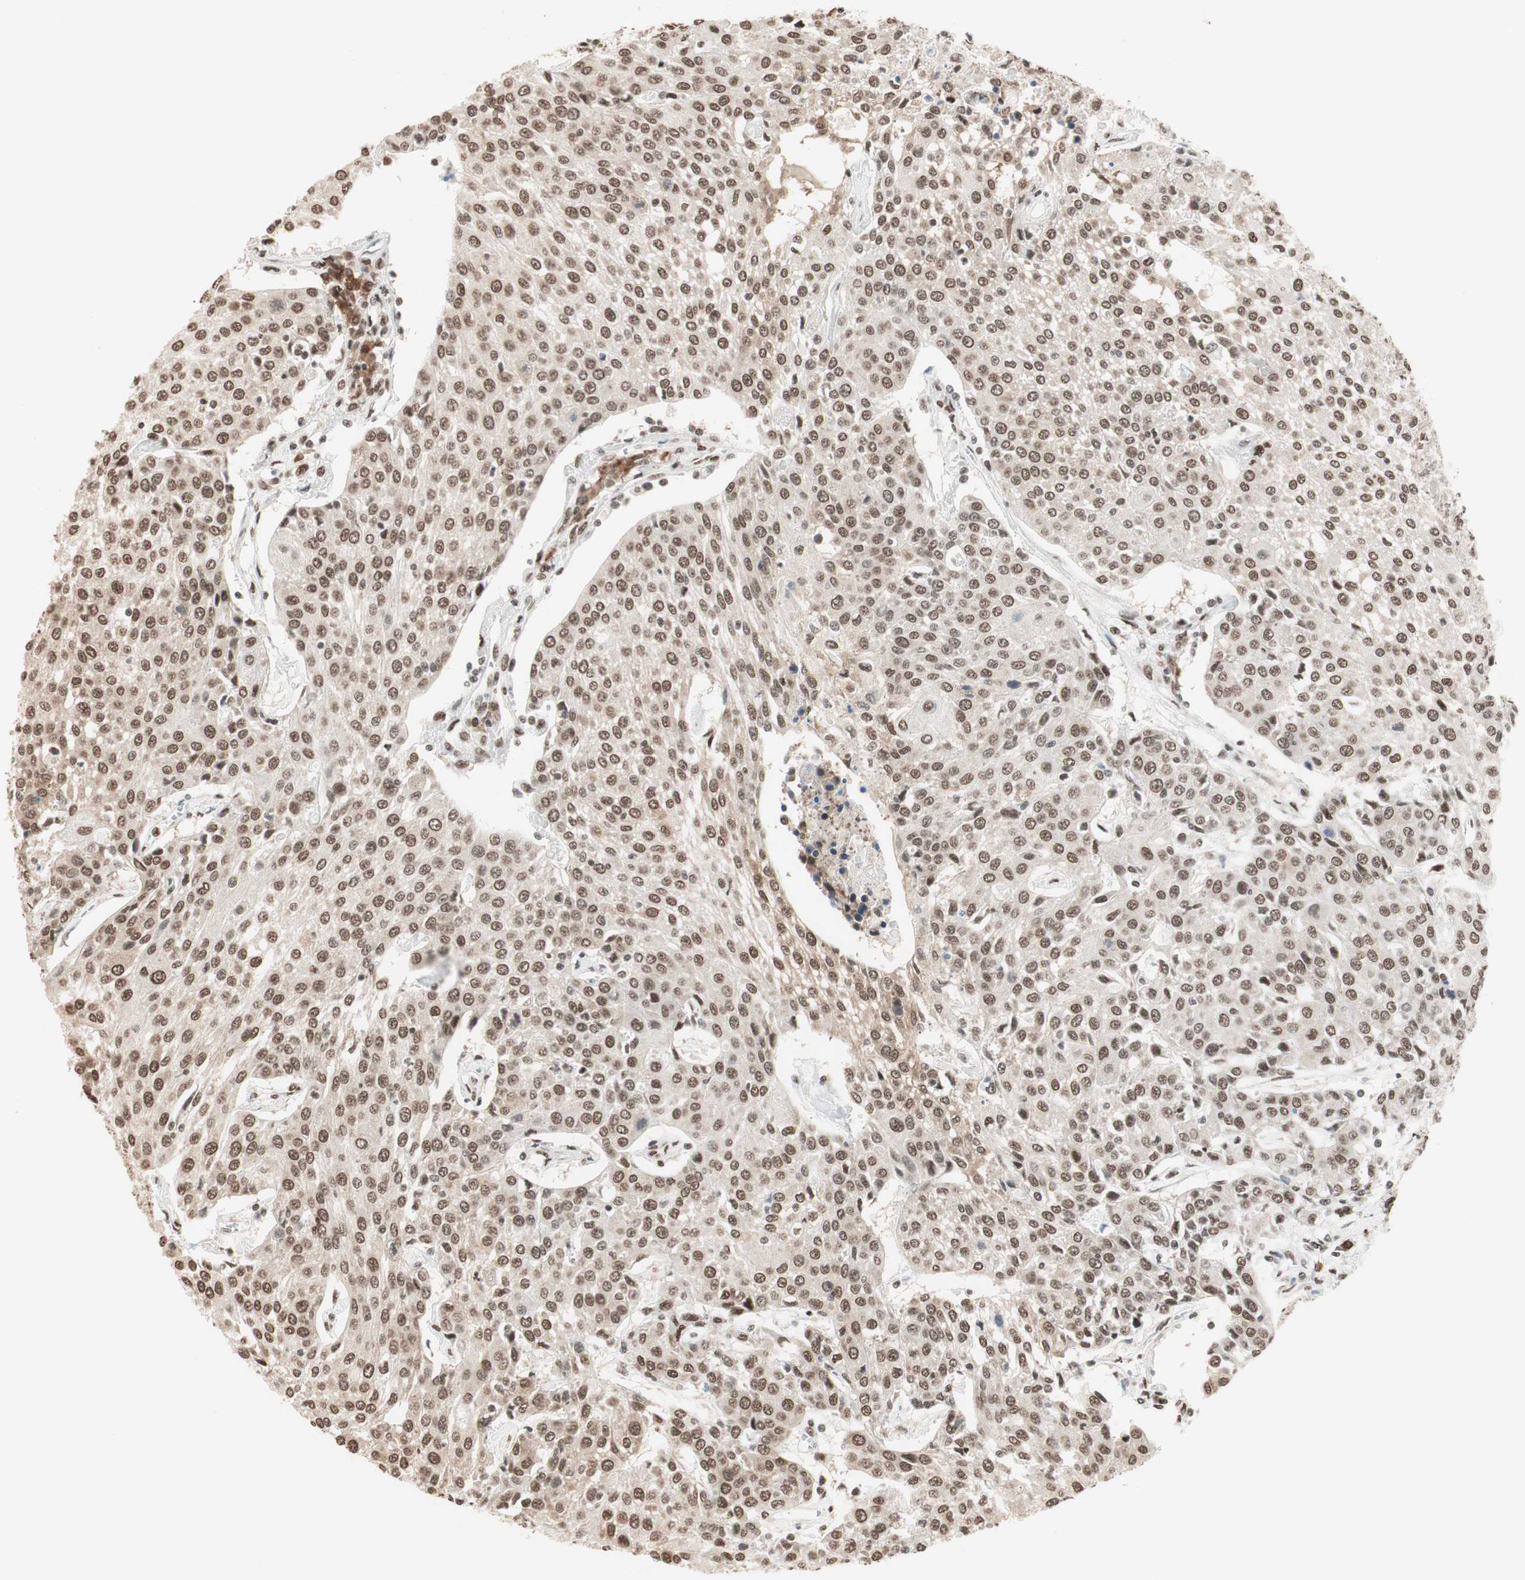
{"staining": {"intensity": "moderate", "quantity": ">75%", "location": "nuclear"}, "tissue": "urothelial cancer", "cell_type": "Tumor cells", "image_type": "cancer", "snomed": [{"axis": "morphology", "description": "Urothelial carcinoma, High grade"}, {"axis": "topography", "description": "Urinary bladder"}], "caption": "Immunohistochemistry histopathology image of neoplastic tissue: human urothelial cancer stained using IHC exhibits medium levels of moderate protein expression localized specifically in the nuclear of tumor cells, appearing as a nuclear brown color.", "gene": "SMARCE1", "patient": {"sex": "female", "age": 85}}